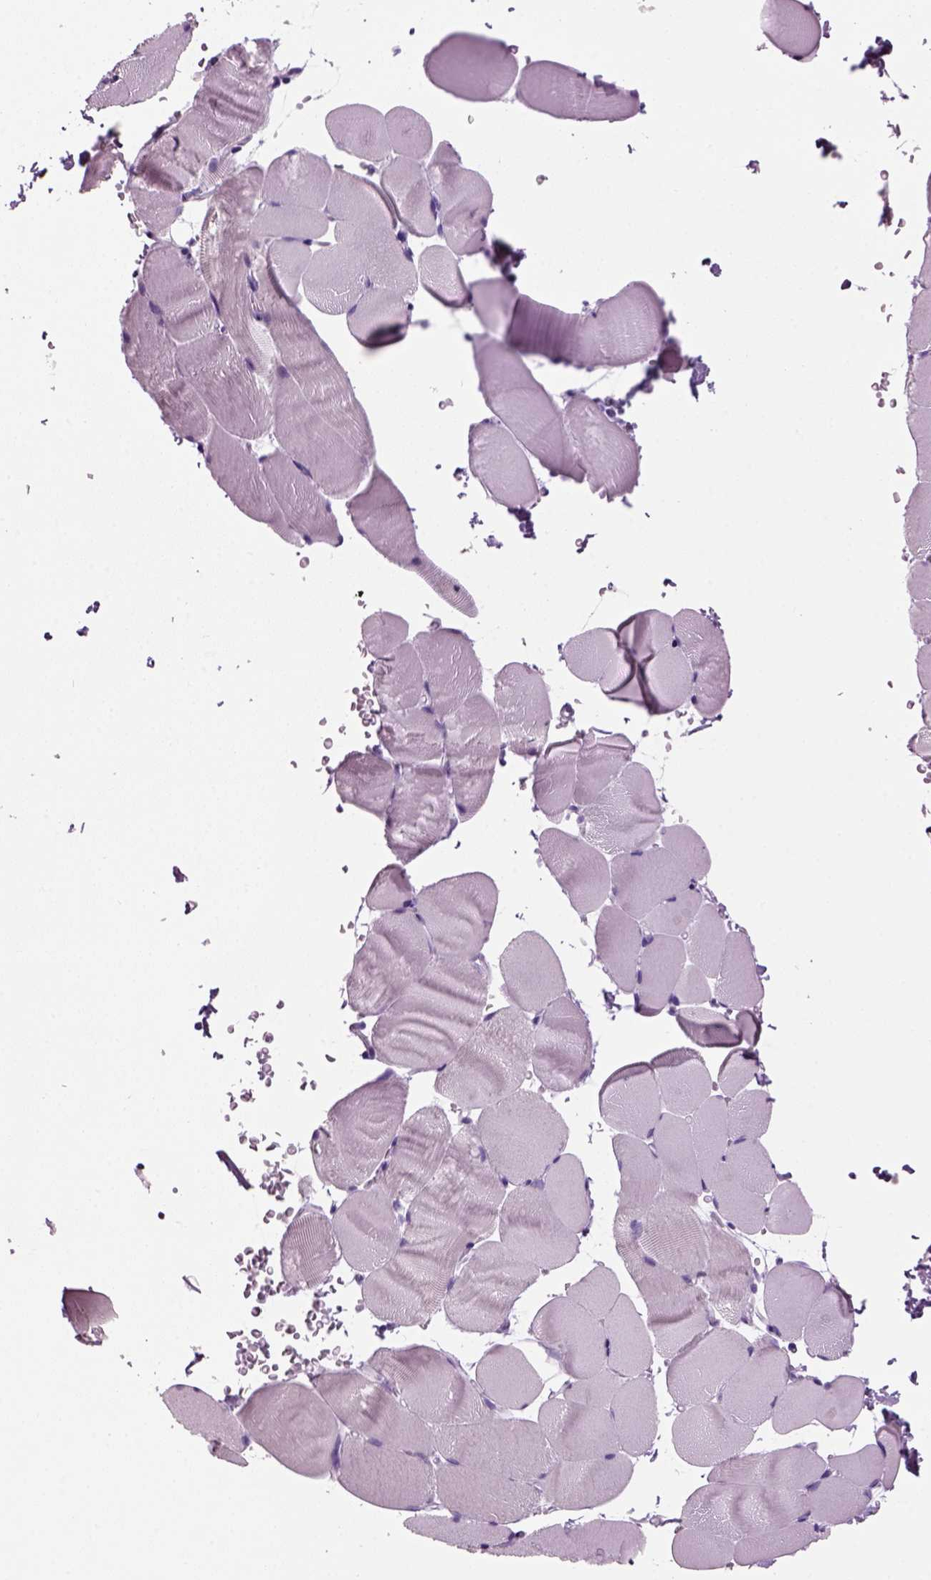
{"staining": {"intensity": "negative", "quantity": "none", "location": "none"}, "tissue": "skeletal muscle", "cell_type": "Myocytes", "image_type": "normal", "snomed": [{"axis": "morphology", "description": "Normal tissue, NOS"}, {"axis": "topography", "description": "Skeletal muscle"}], "caption": "A high-resolution micrograph shows immunohistochemistry staining of unremarkable skeletal muscle, which reveals no significant positivity in myocytes.", "gene": "MZB1", "patient": {"sex": "female", "age": 37}}